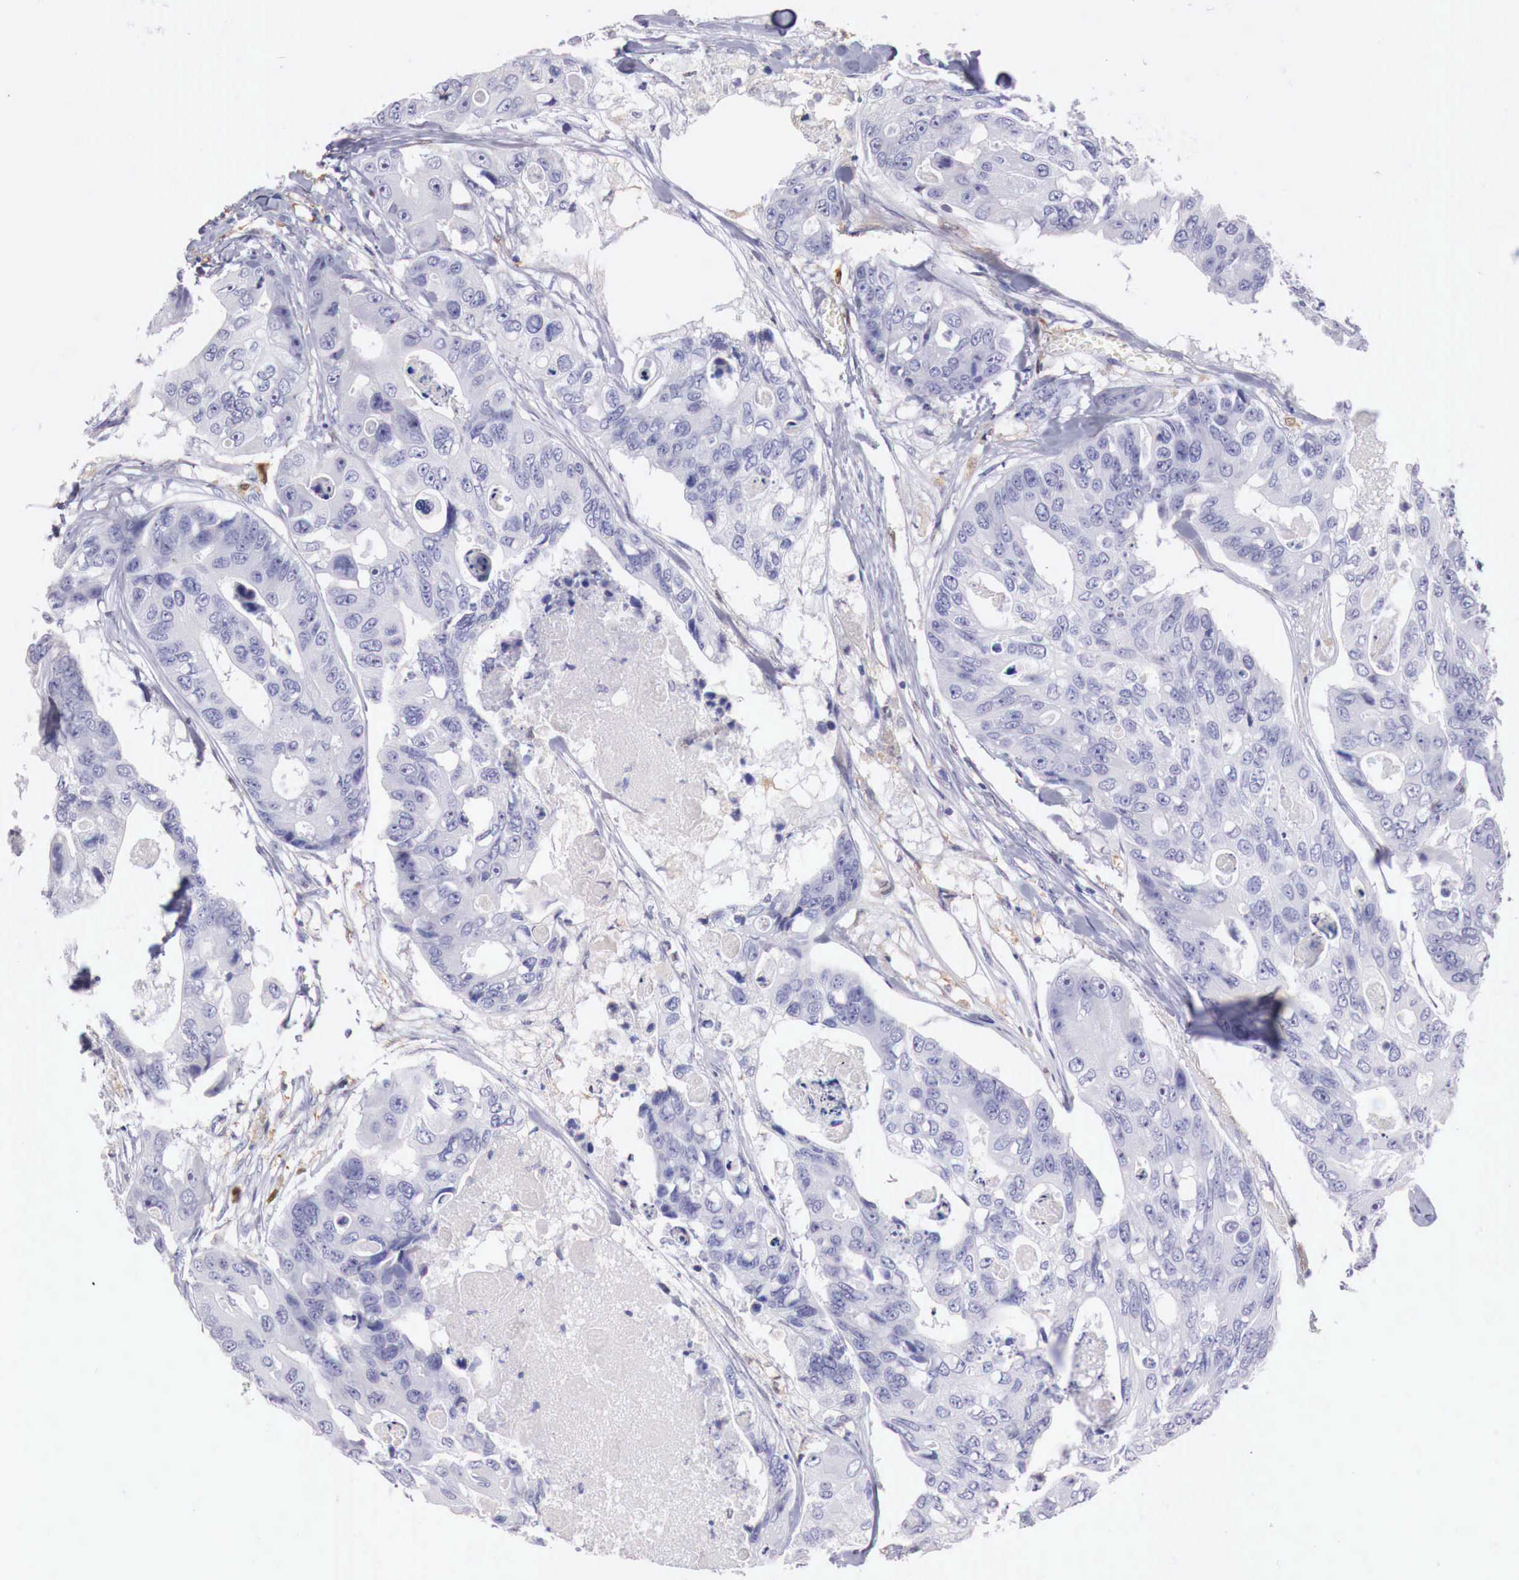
{"staining": {"intensity": "negative", "quantity": "none", "location": "none"}, "tissue": "colorectal cancer", "cell_type": "Tumor cells", "image_type": "cancer", "snomed": [{"axis": "morphology", "description": "Adenocarcinoma, NOS"}, {"axis": "topography", "description": "Colon"}], "caption": "A histopathology image of human colorectal adenocarcinoma is negative for staining in tumor cells.", "gene": "RENBP", "patient": {"sex": "female", "age": 86}}